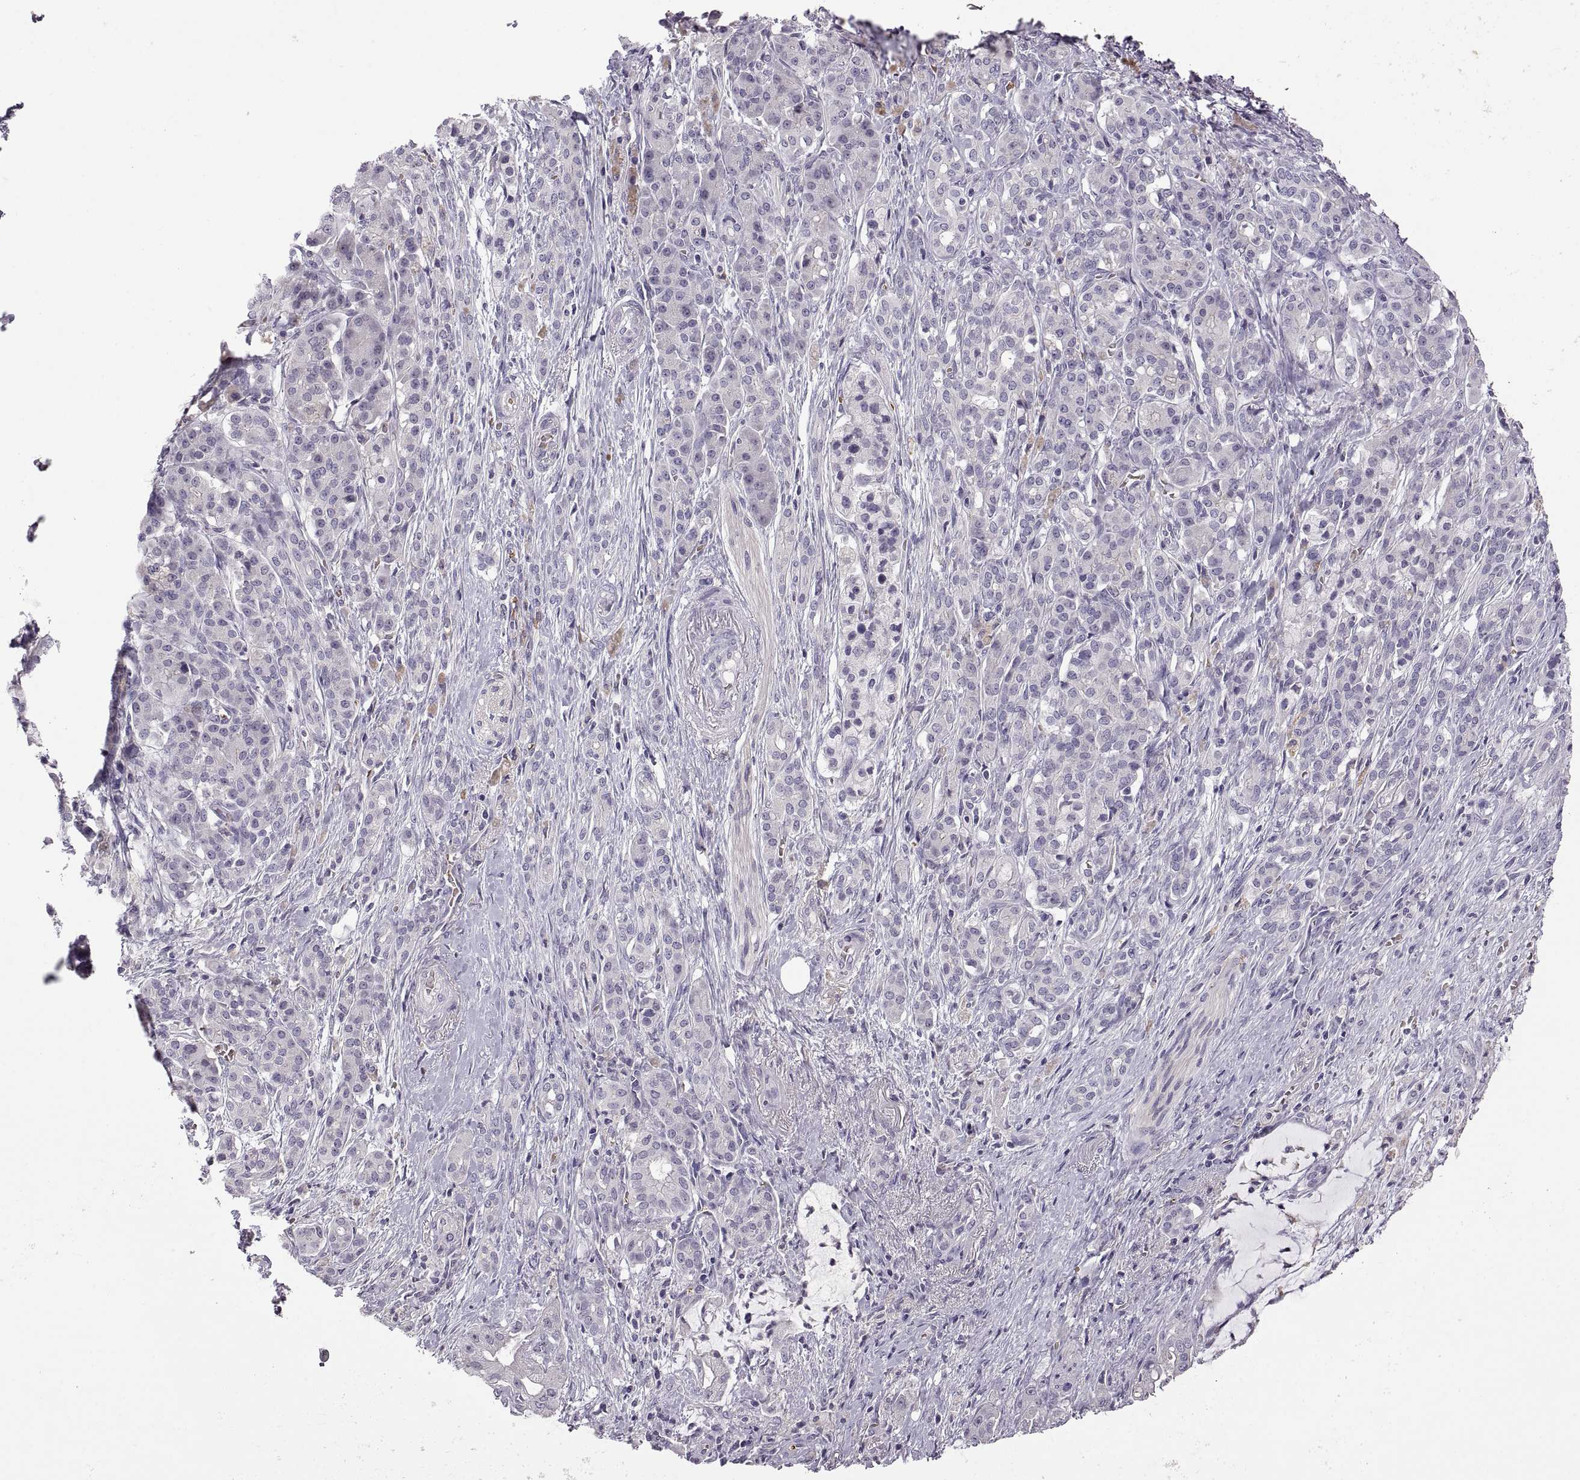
{"staining": {"intensity": "negative", "quantity": "none", "location": "none"}, "tissue": "pancreatic cancer", "cell_type": "Tumor cells", "image_type": "cancer", "snomed": [{"axis": "morphology", "description": "Normal tissue, NOS"}, {"axis": "morphology", "description": "Inflammation, NOS"}, {"axis": "morphology", "description": "Adenocarcinoma, NOS"}, {"axis": "topography", "description": "Pancreas"}], "caption": "Immunohistochemistry (IHC) histopathology image of pancreatic cancer (adenocarcinoma) stained for a protein (brown), which shows no staining in tumor cells.", "gene": "MEIOC", "patient": {"sex": "male", "age": 57}}